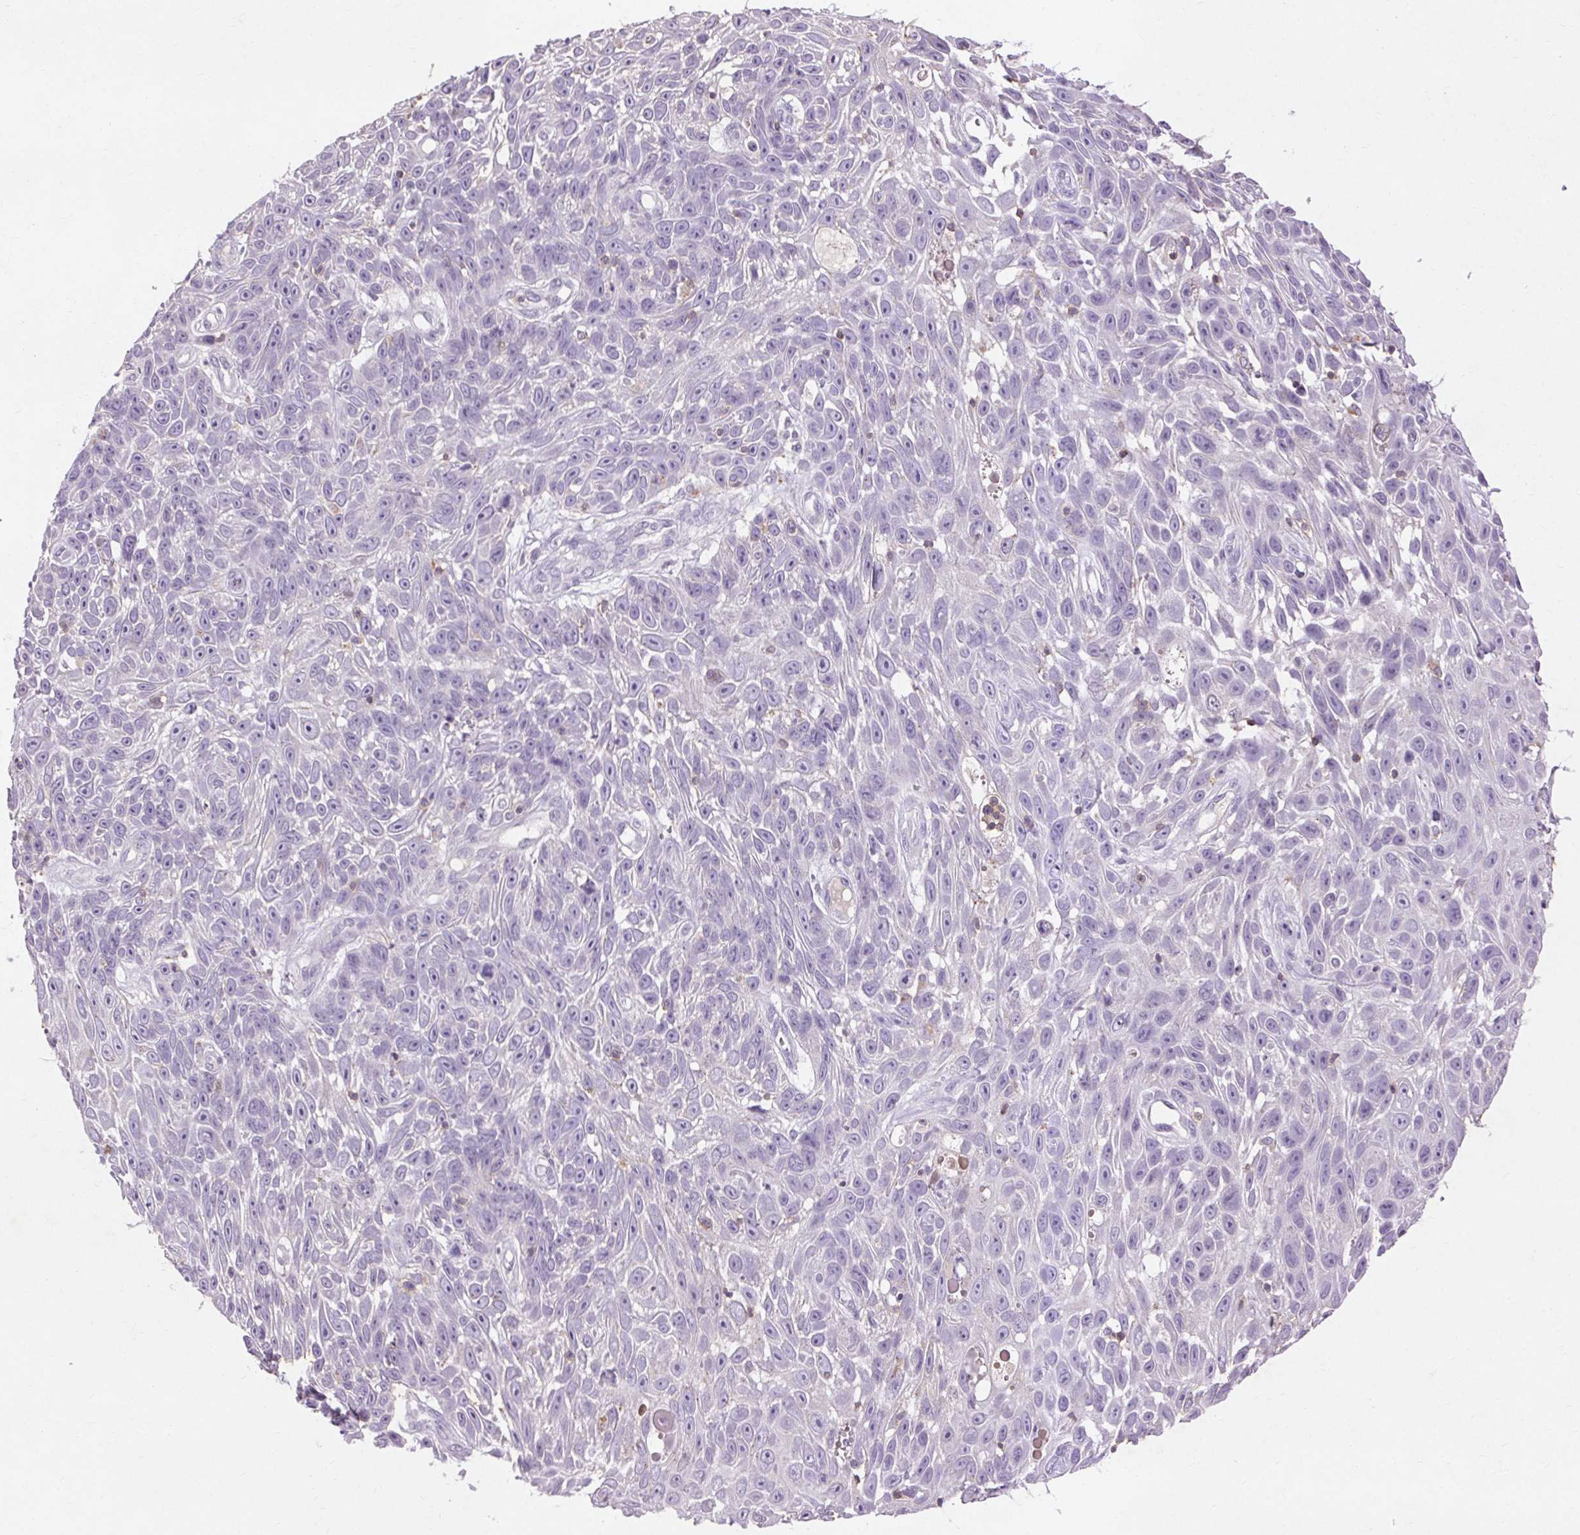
{"staining": {"intensity": "negative", "quantity": "none", "location": "none"}, "tissue": "skin cancer", "cell_type": "Tumor cells", "image_type": "cancer", "snomed": [{"axis": "morphology", "description": "Squamous cell carcinoma, NOS"}, {"axis": "topography", "description": "Skin"}], "caption": "IHC image of human skin squamous cell carcinoma stained for a protein (brown), which displays no staining in tumor cells.", "gene": "FNDC7", "patient": {"sex": "male", "age": 82}}